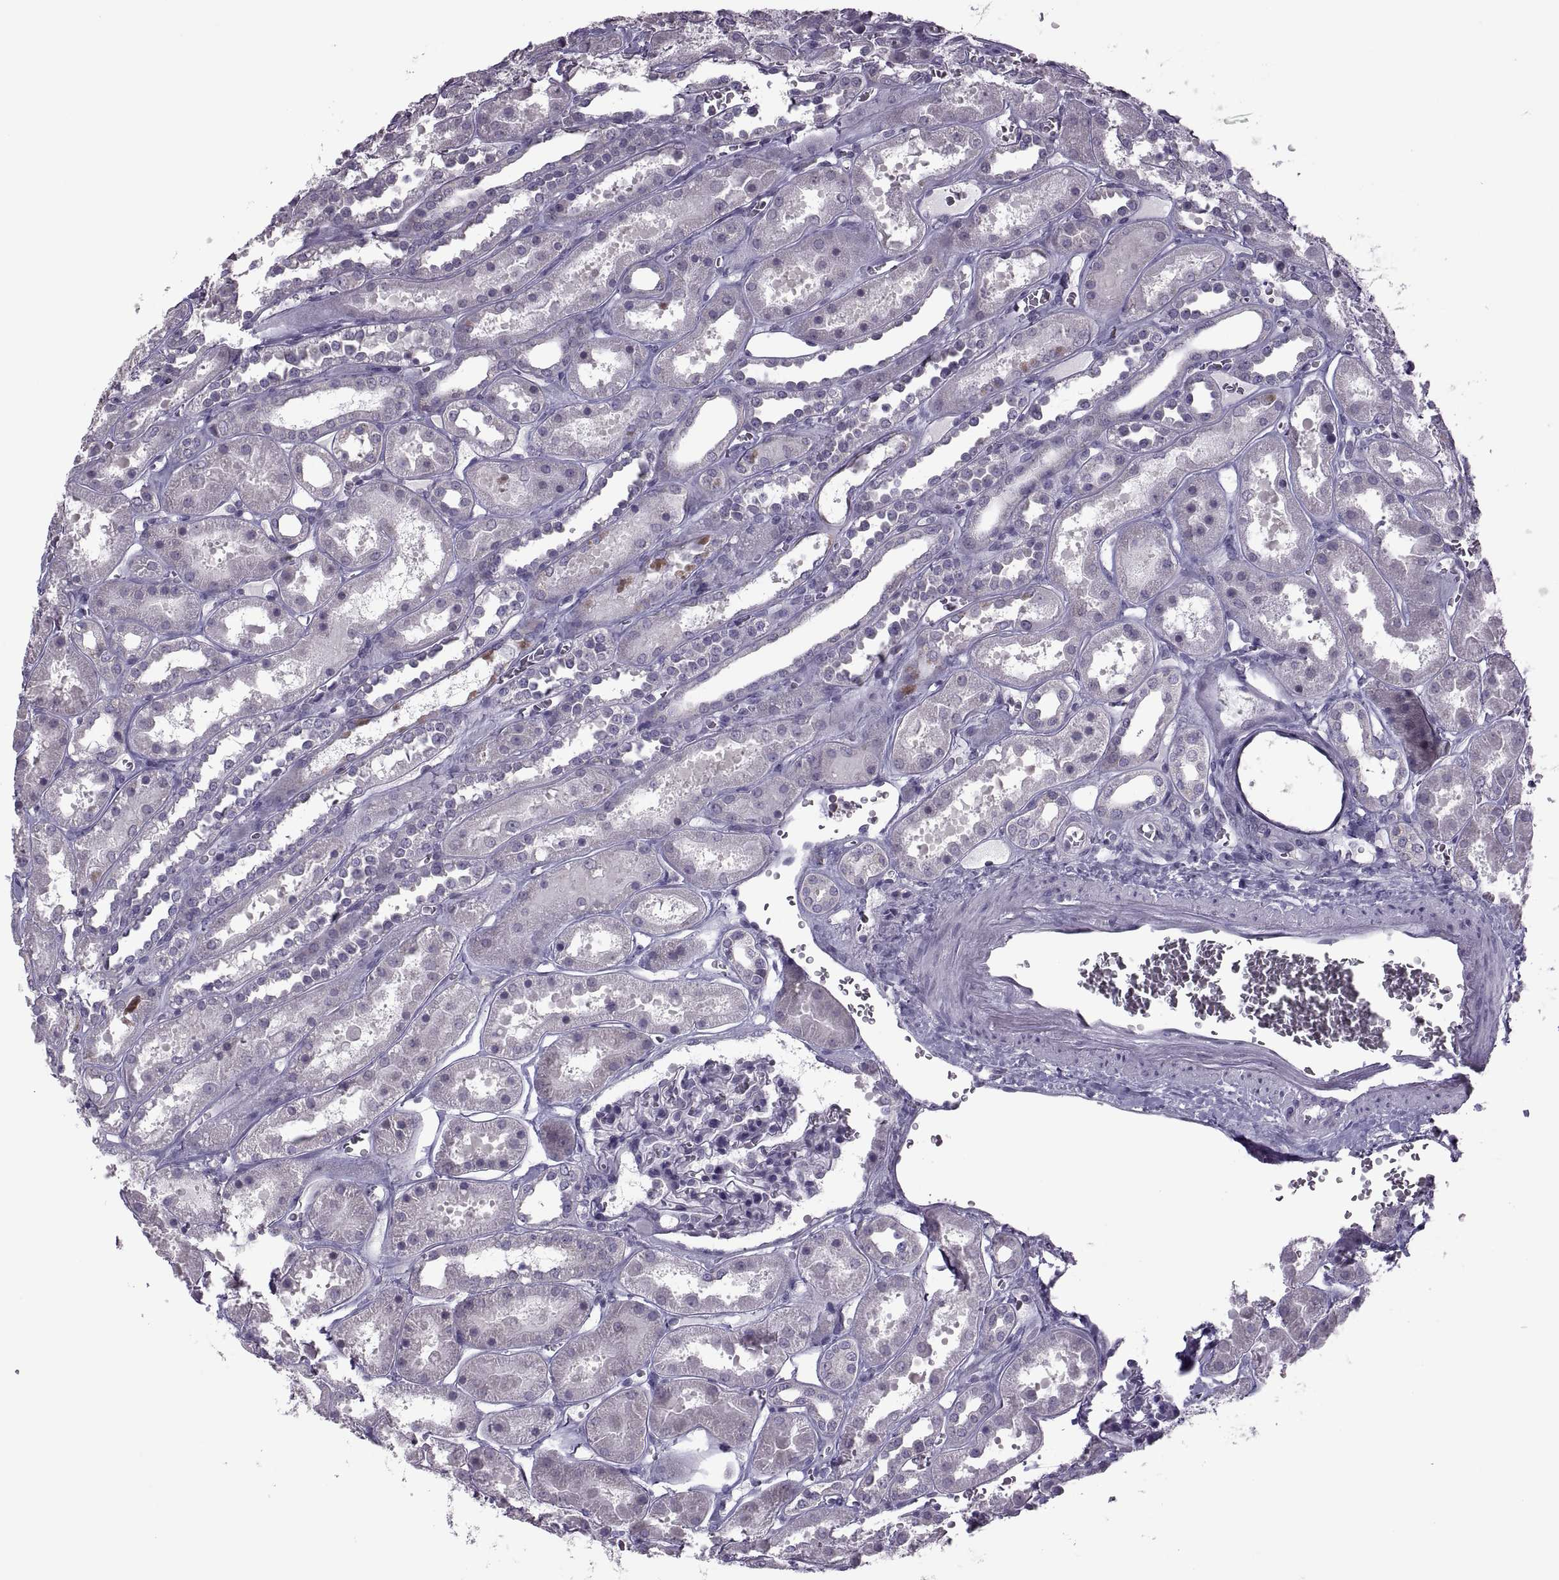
{"staining": {"intensity": "negative", "quantity": "none", "location": "none"}, "tissue": "kidney", "cell_type": "Cells in glomeruli", "image_type": "normal", "snomed": [{"axis": "morphology", "description": "Normal tissue, NOS"}, {"axis": "topography", "description": "Kidney"}], "caption": "Immunohistochemistry histopathology image of unremarkable kidney: kidney stained with DAB (3,3'-diaminobenzidine) exhibits no significant protein staining in cells in glomeruli. (DAB (3,3'-diaminobenzidine) immunohistochemistry visualized using brightfield microscopy, high magnification).", "gene": "PABPC1", "patient": {"sex": "female", "age": 41}}